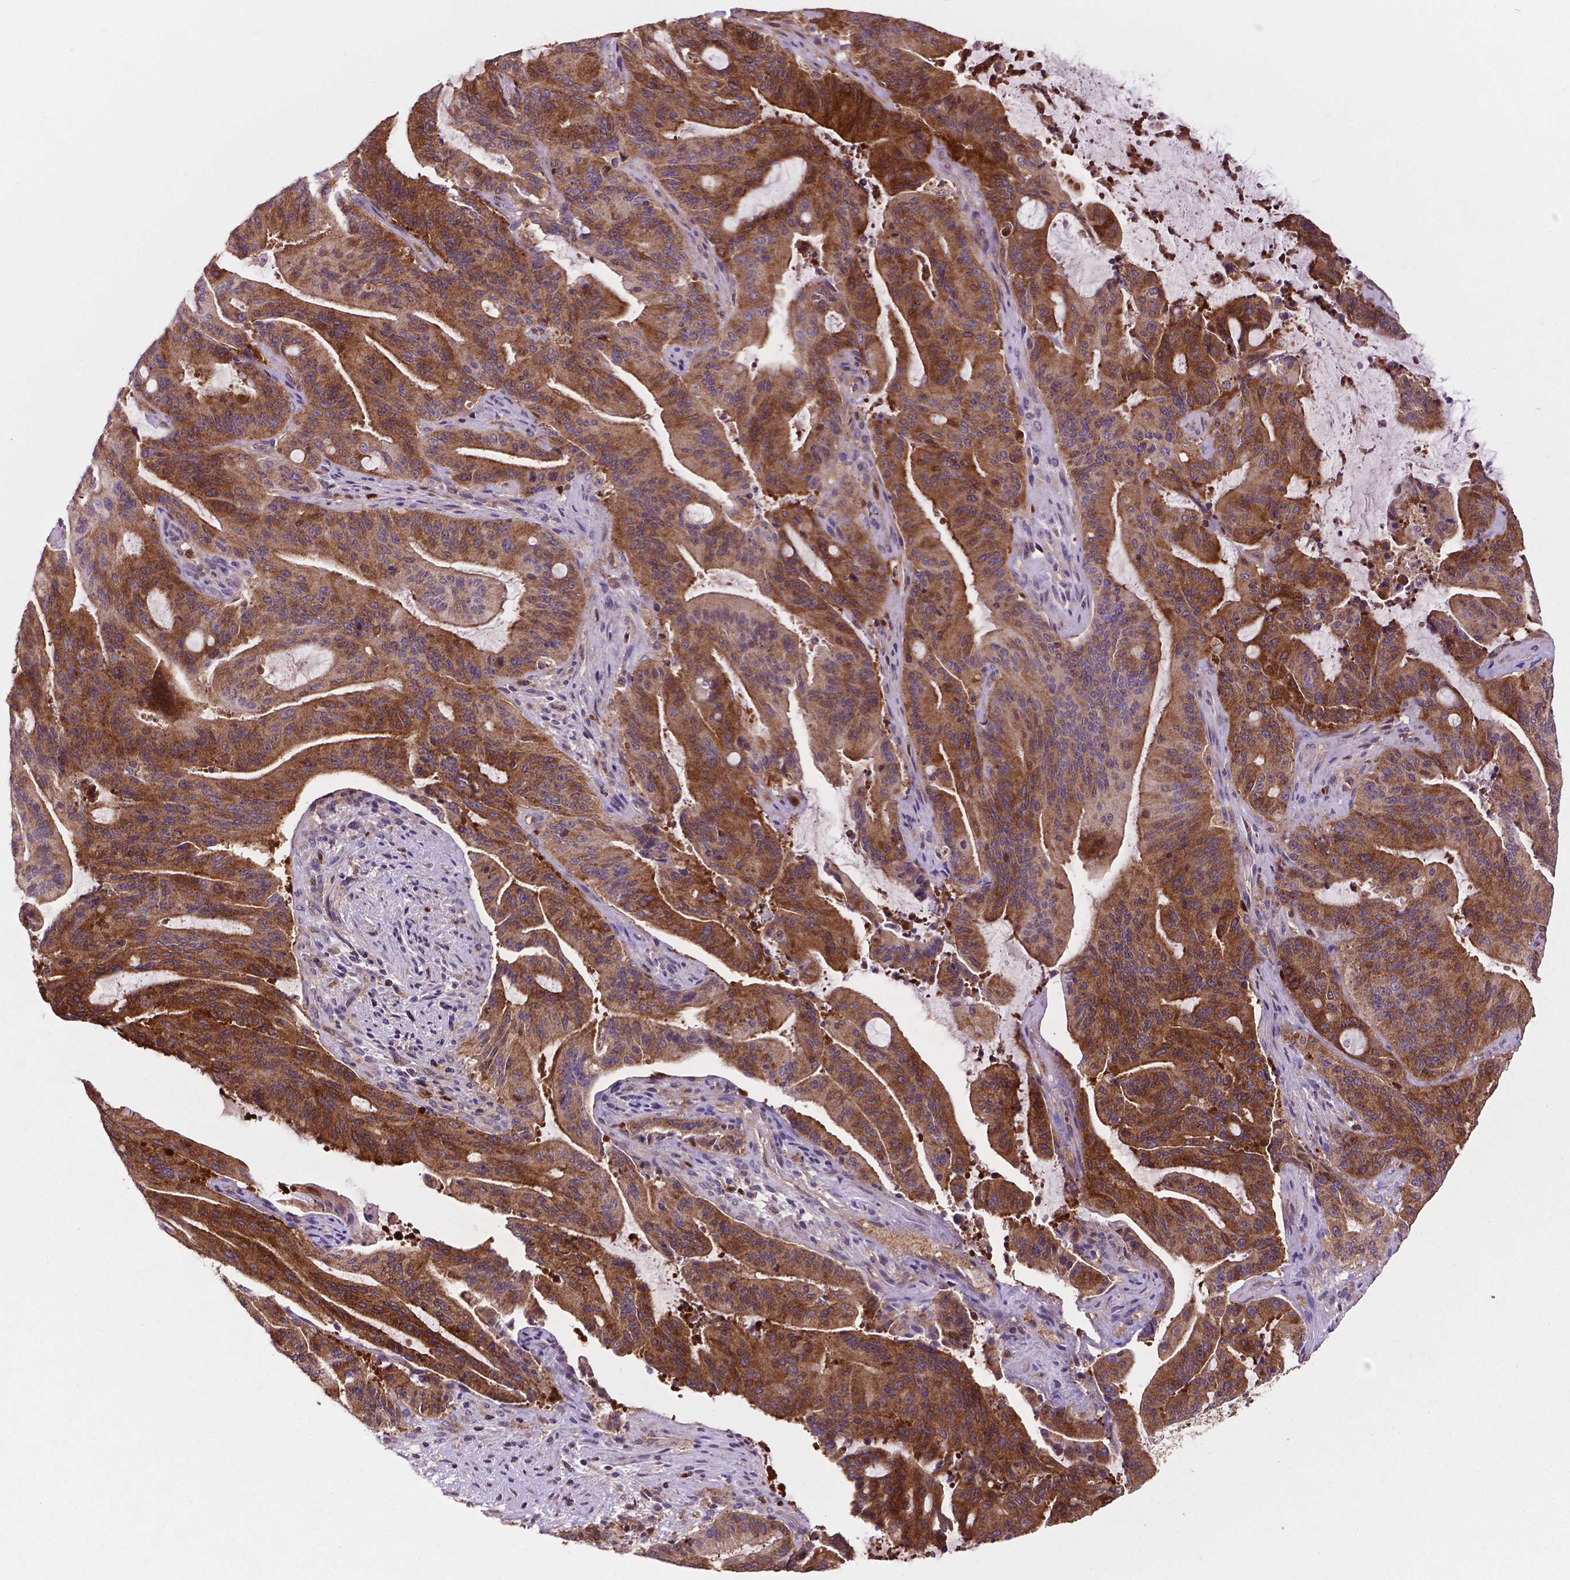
{"staining": {"intensity": "strong", "quantity": ">75%", "location": "cytoplasmic/membranous"}, "tissue": "liver cancer", "cell_type": "Tumor cells", "image_type": "cancer", "snomed": [{"axis": "morphology", "description": "Cholangiocarcinoma"}, {"axis": "topography", "description": "Liver"}], "caption": "DAB (3,3'-diaminobenzidine) immunohistochemical staining of cholangiocarcinoma (liver) displays strong cytoplasmic/membranous protein staining in approximately >75% of tumor cells.", "gene": "SMAD3", "patient": {"sex": "female", "age": 73}}